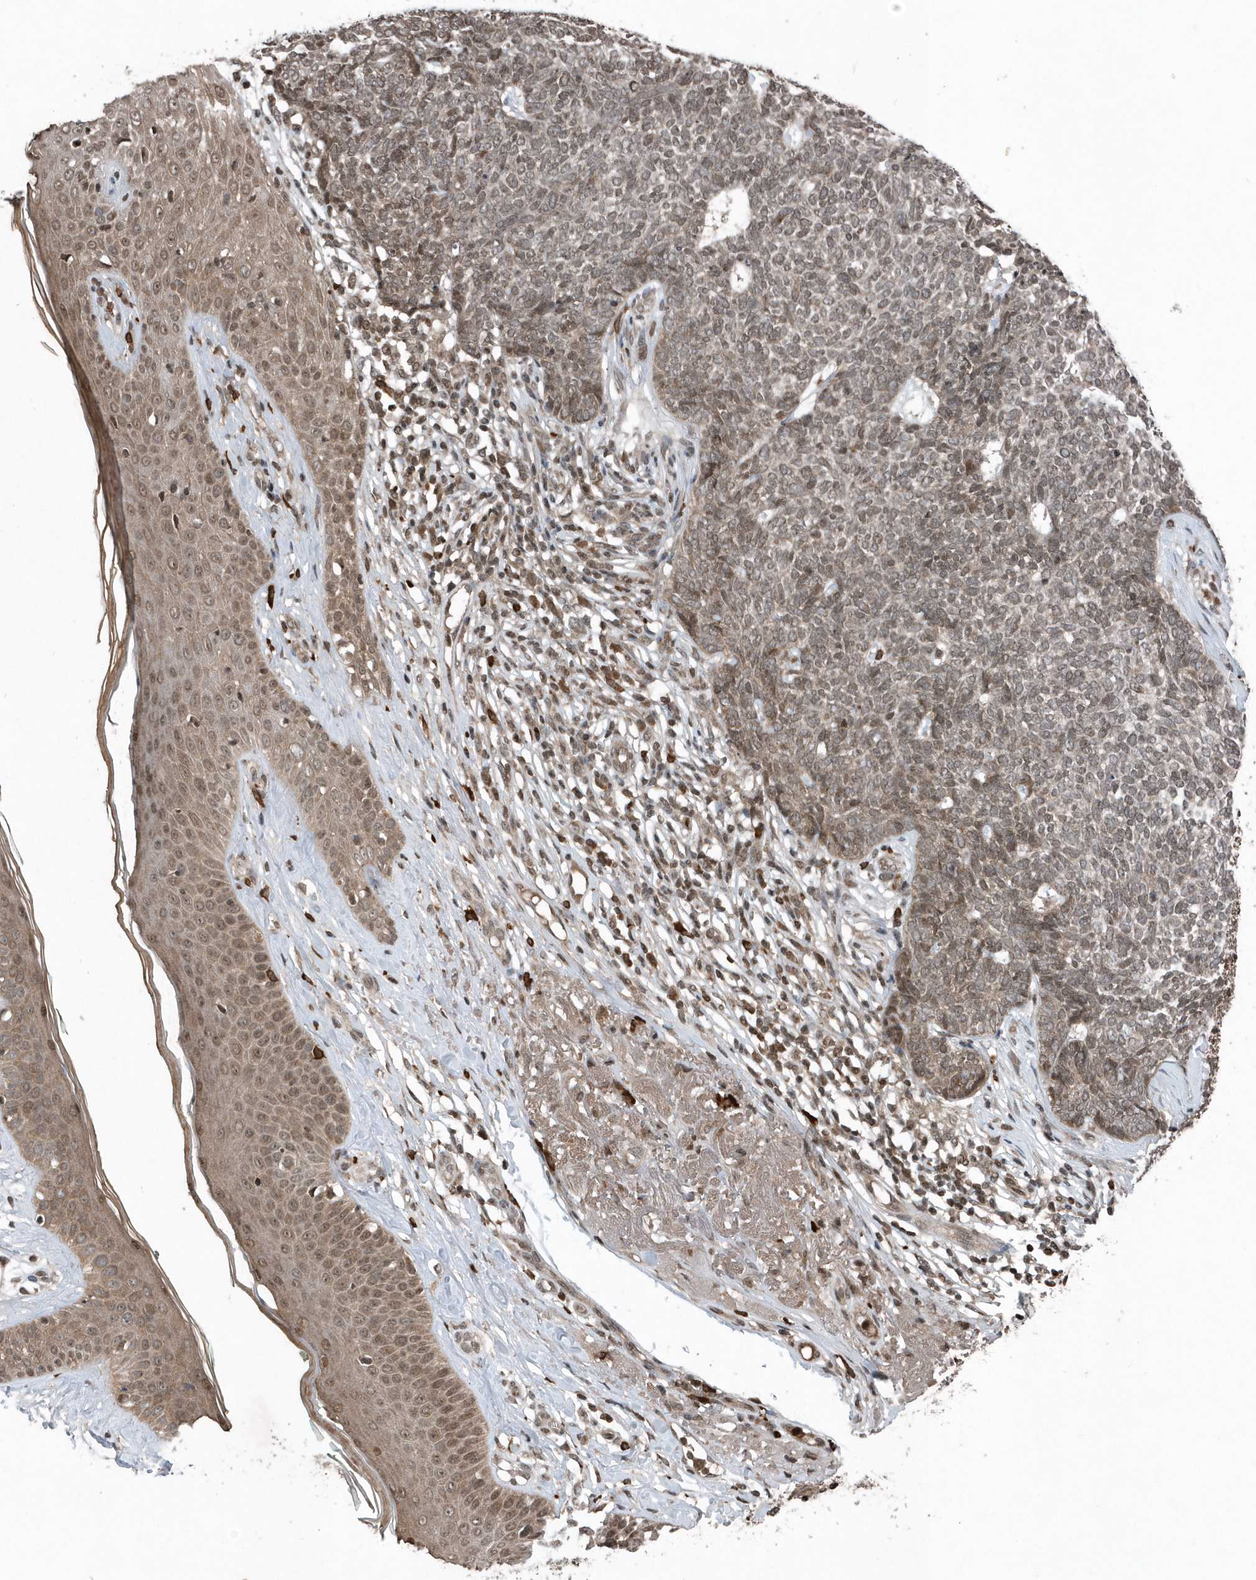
{"staining": {"intensity": "weak", "quantity": ">75%", "location": "cytoplasmic/membranous,nuclear"}, "tissue": "skin cancer", "cell_type": "Tumor cells", "image_type": "cancer", "snomed": [{"axis": "morphology", "description": "Basal cell carcinoma"}, {"axis": "topography", "description": "Skin"}], "caption": "High-power microscopy captured an immunohistochemistry (IHC) photomicrograph of skin basal cell carcinoma, revealing weak cytoplasmic/membranous and nuclear positivity in approximately >75% of tumor cells.", "gene": "EIF2B1", "patient": {"sex": "female", "age": 84}}